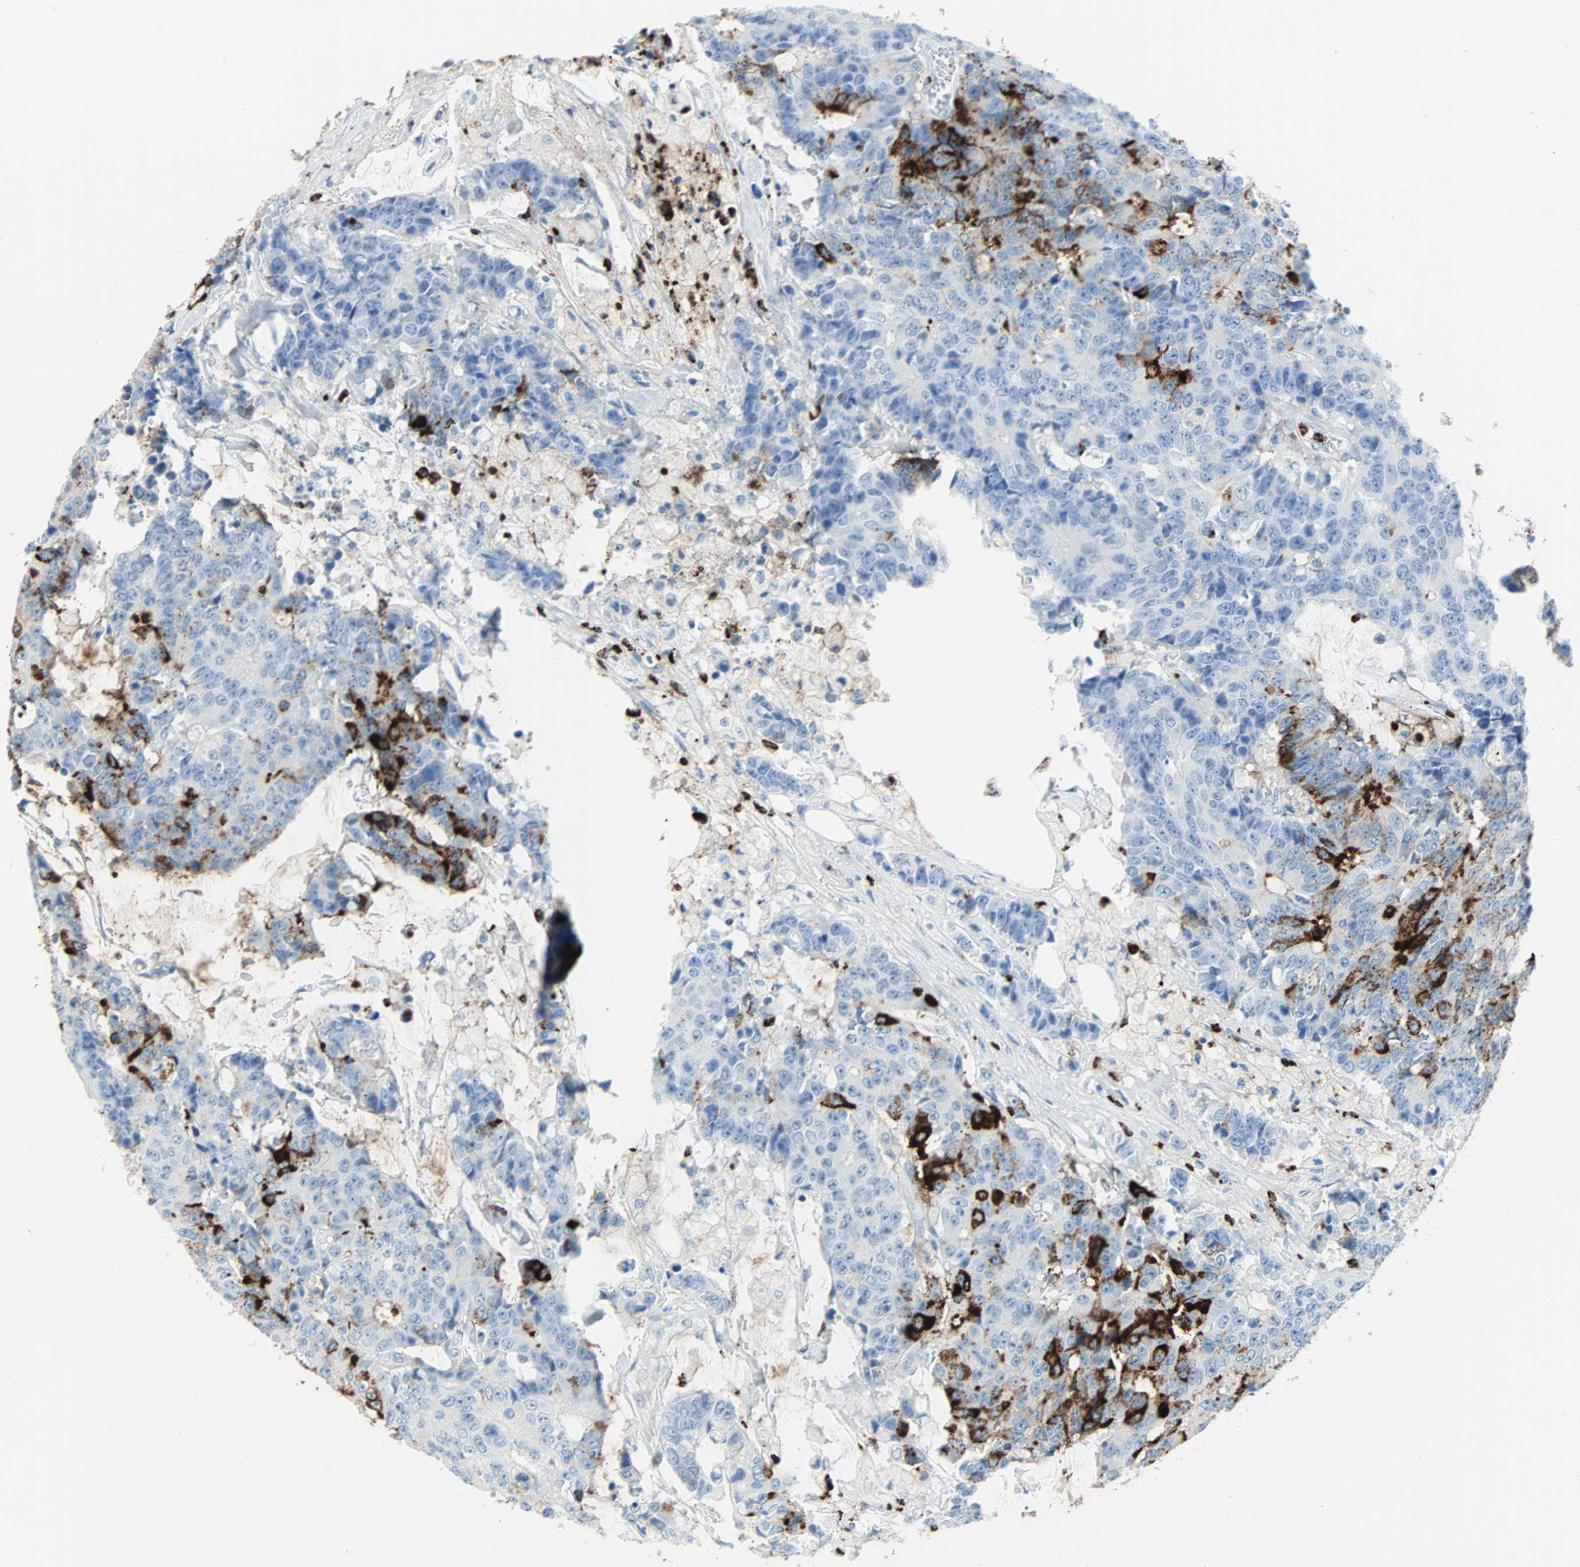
{"staining": {"intensity": "strong", "quantity": "<25%", "location": "cytoplasmic/membranous"}, "tissue": "colorectal cancer", "cell_type": "Tumor cells", "image_type": "cancer", "snomed": [{"axis": "morphology", "description": "Adenocarcinoma, NOS"}, {"axis": "topography", "description": "Colon"}], "caption": "This micrograph shows IHC staining of human colorectal adenocarcinoma, with medium strong cytoplasmic/membranous positivity in approximately <25% of tumor cells.", "gene": "CLEC4A", "patient": {"sex": "female", "age": 86}}